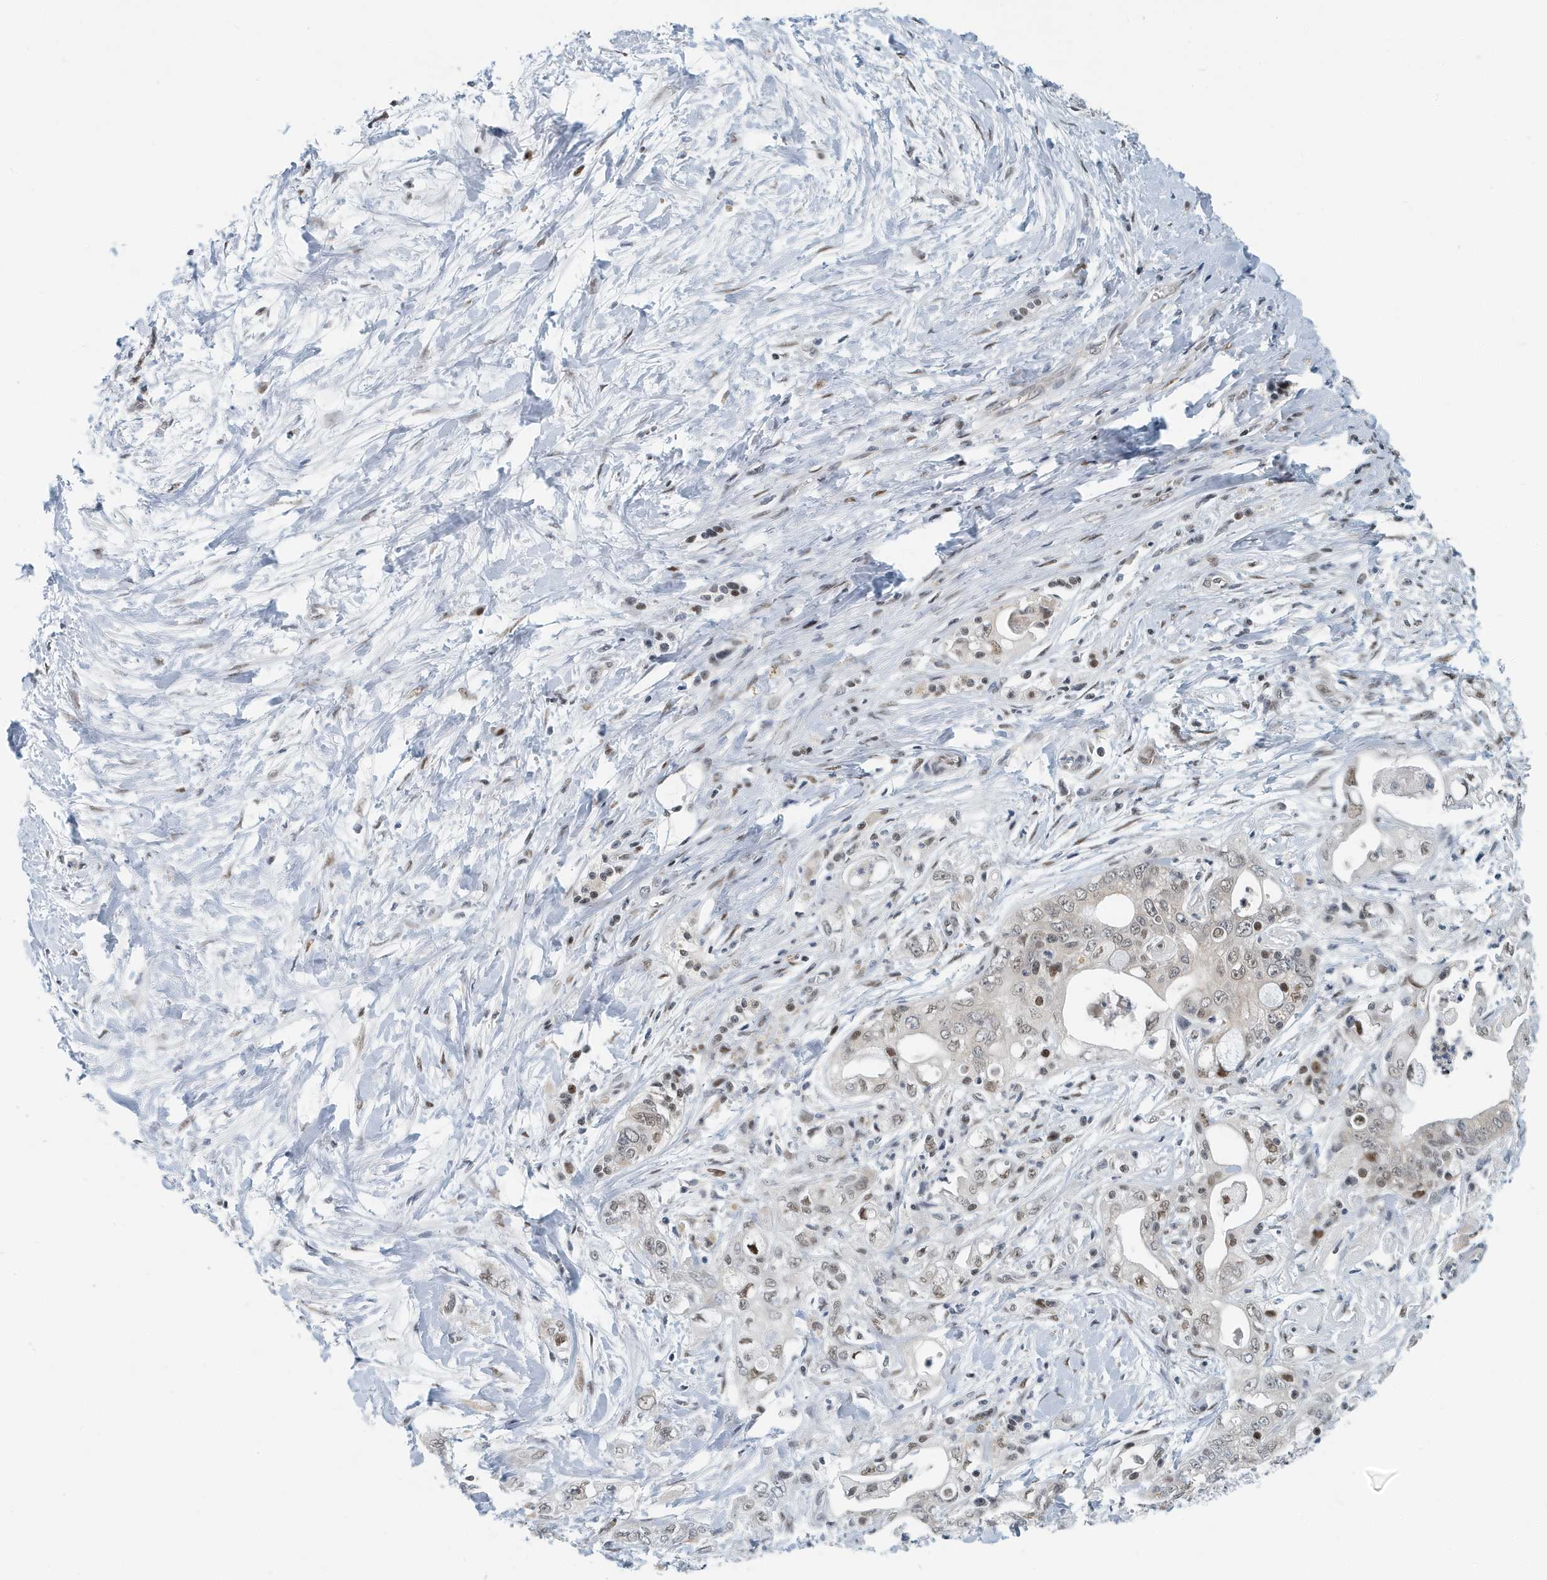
{"staining": {"intensity": "weak", "quantity": ">75%", "location": "nuclear"}, "tissue": "pancreatic cancer", "cell_type": "Tumor cells", "image_type": "cancer", "snomed": [{"axis": "morphology", "description": "Adenocarcinoma, NOS"}, {"axis": "topography", "description": "Pancreas"}], "caption": "Protein staining of pancreatic cancer (adenocarcinoma) tissue exhibits weak nuclear positivity in about >75% of tumor cells.", "gene": "KIF15", "patient": {"sex": "male", "age": 70}}